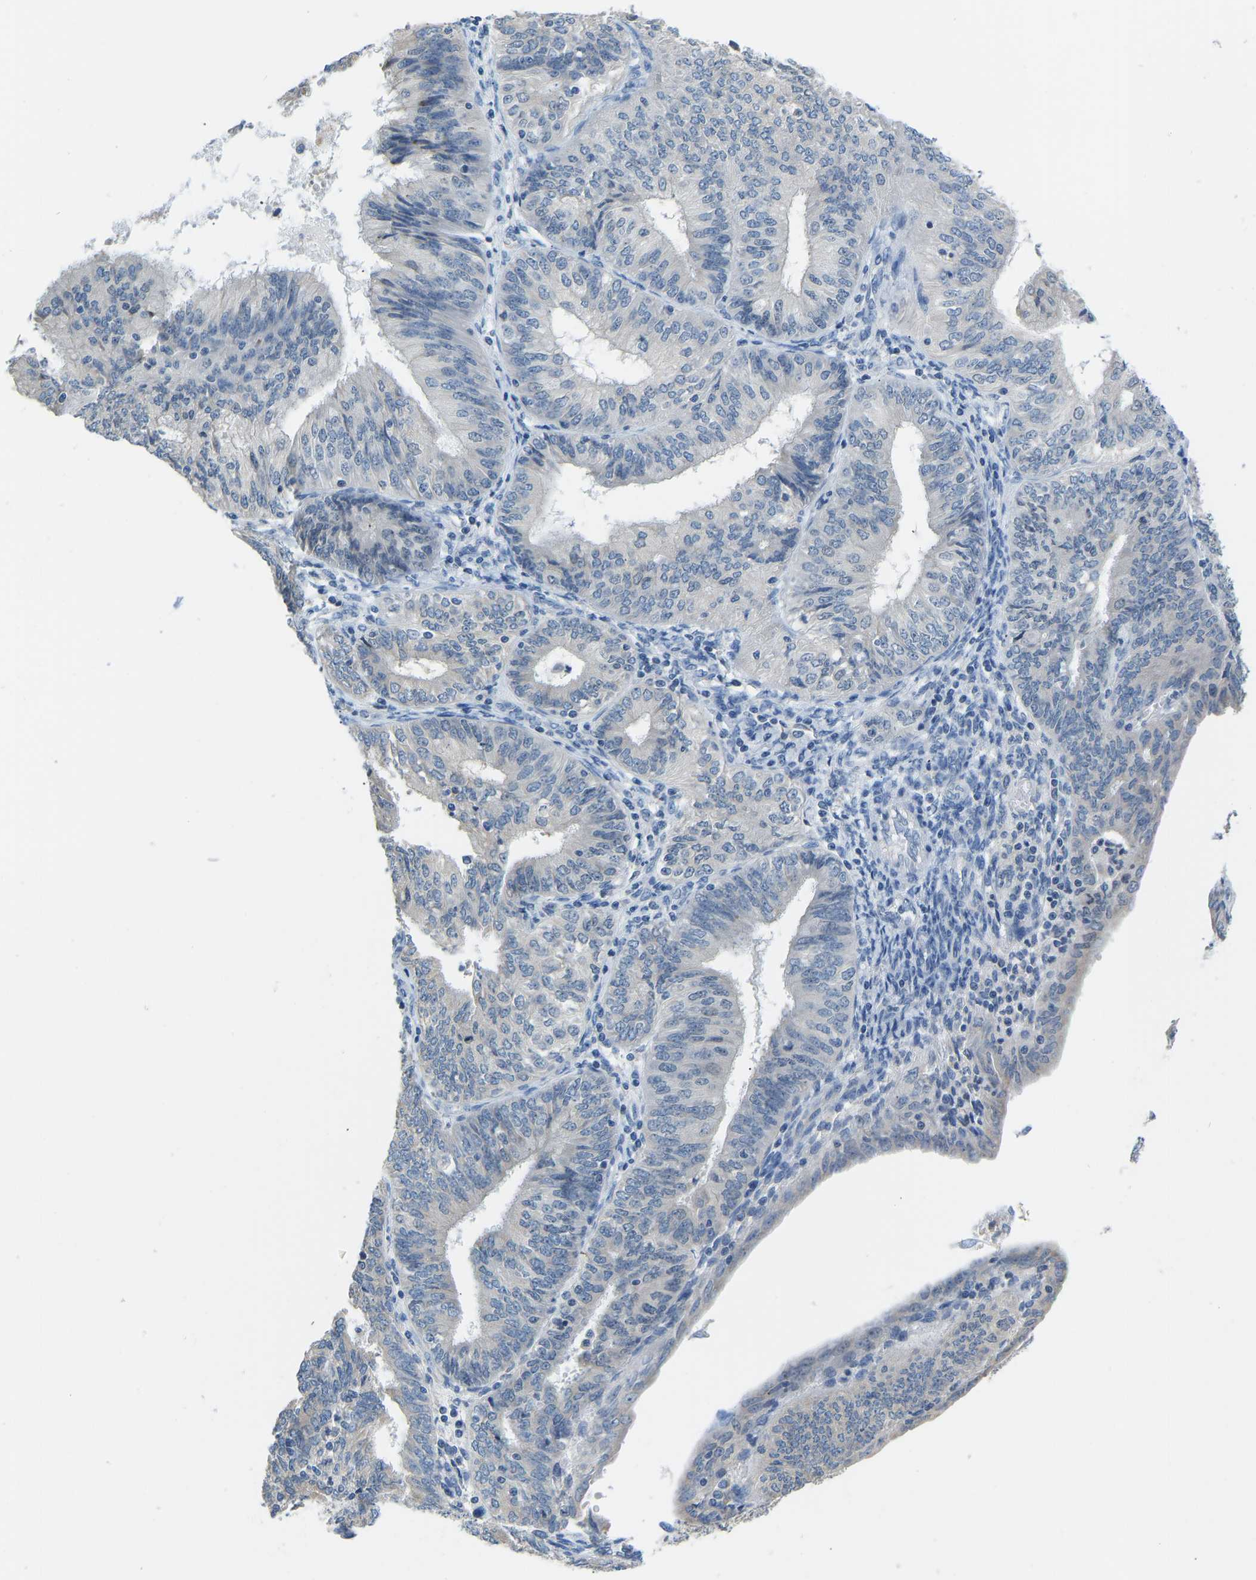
{"staining": {"intensity": "negative", "quantity": "none", "location": "none"}, "tissue": "endometrial cancer", "cell_type": "Tumor cells", "image_type": "cancer", "snomed": [{"axis": "morphology", "description": "Adenocarcinoma, NOS"}, {"axis": "topography", "description": "Endometrium"}], "caption": "IHC image of neoplastic tissue: human endometrial adenocarcinoma stained with DAB (3,3'-diaminobenzidine) displays no significant protein expression in tumor cells.", "gene": "VRK1", "patient": {"sex": "female", "age": 58}}